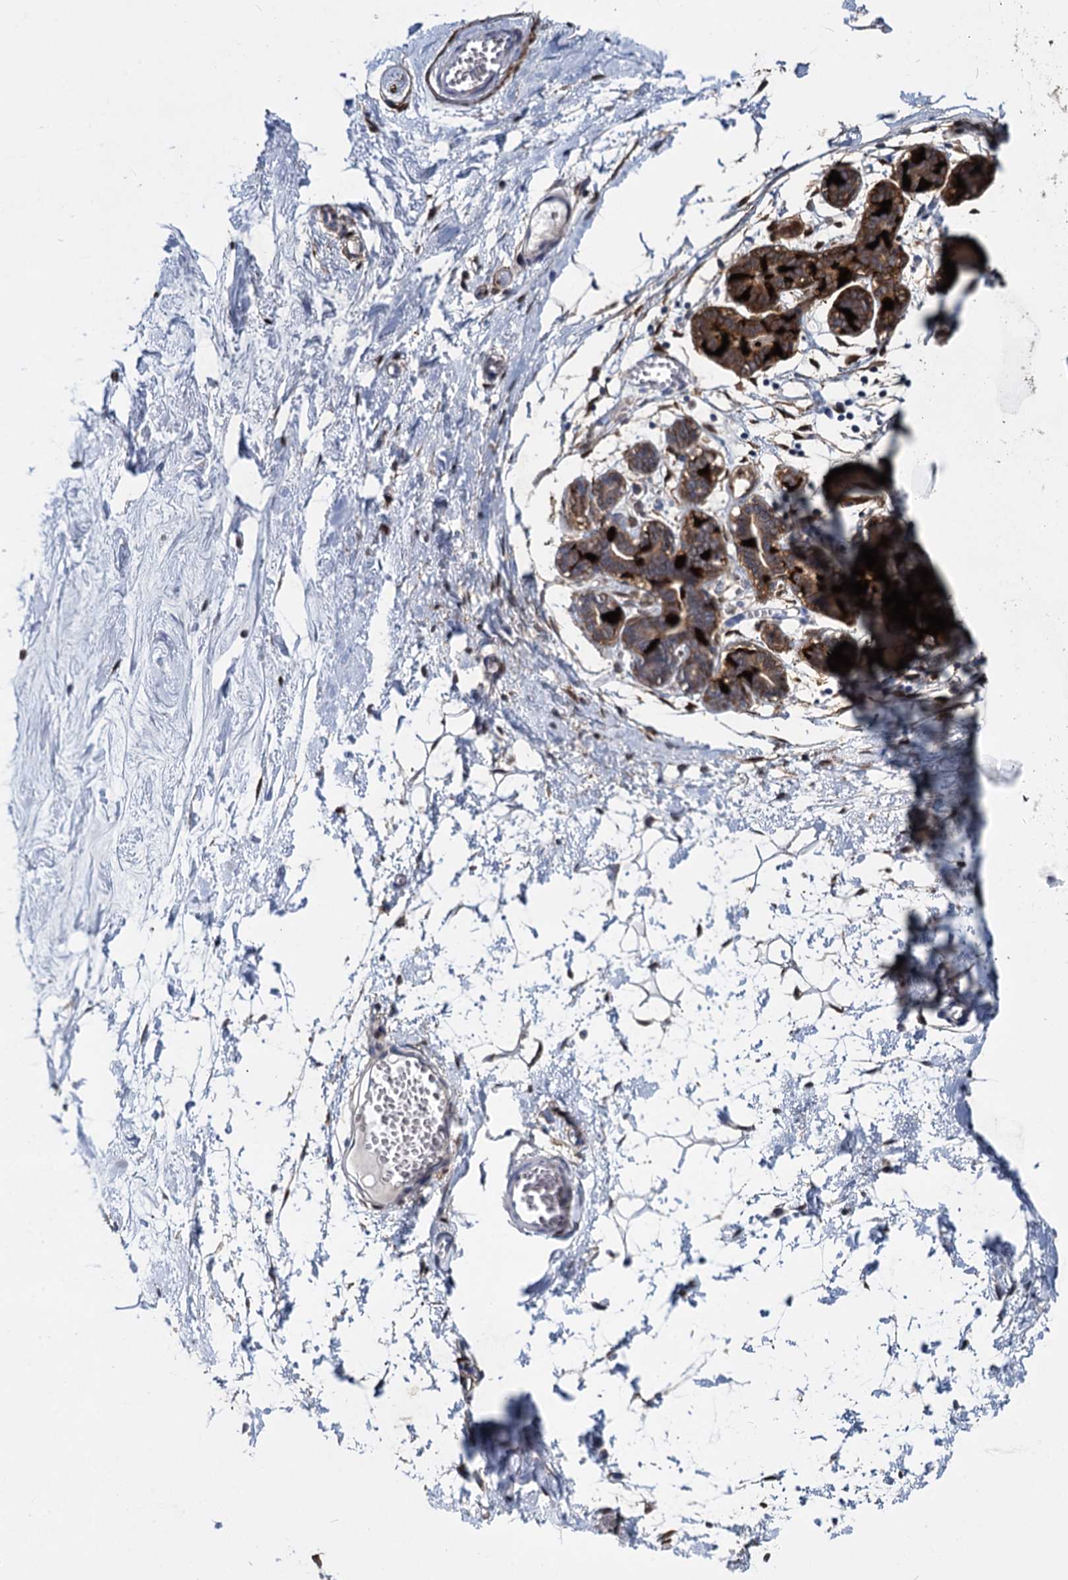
{"staining": {"intensity": "weak", "quantity": "25%-75%", "location": "cytoplasmic/membranous"}, "tissue": "breast", "cell_type": "Adipocytes", "image_type": "normal", "snomed": [{"axis": "morphology", "description": "Normal tissue, NOS"}, {"axis": "topography", "description": "Breast"}], "caption": "Immunohistochemical staining of benign human breast demonstrates low levels of weak cytoplasmic/membranous expression in about 25%-75% of adipocytes.", "gene": "GSTM3", "patient": {"sex": "female", "age": 27}}